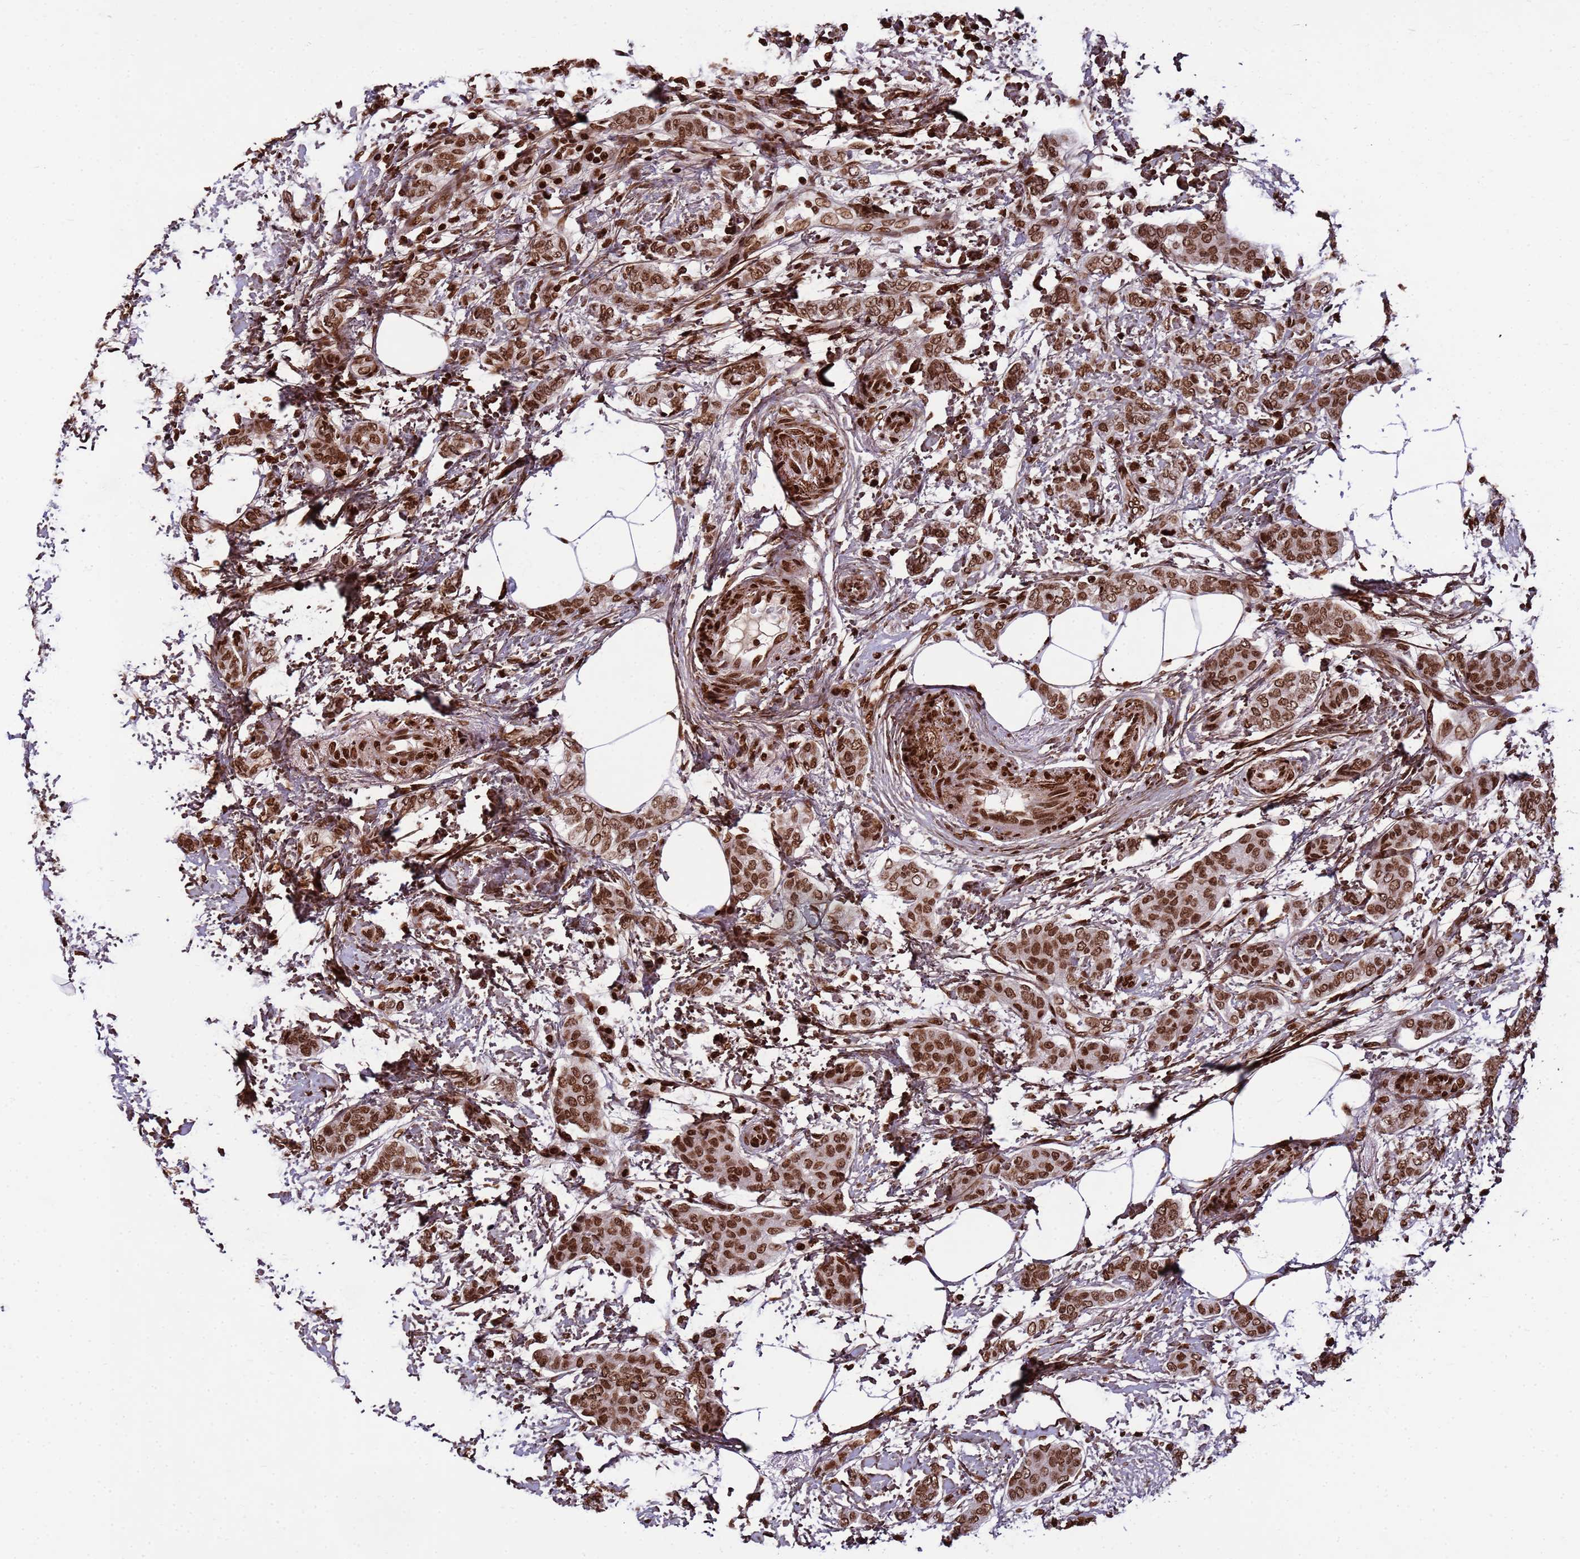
{"staining": {"intensity": "strong", "quantity": ">75%", "location": "nuclear"}, "tissue": "breast cancer", "cell_type": "Tumor cells", "image_type": "cancer", "snomed": [{"axis": "morphology", "description": "Duct carcinoma"}, {"axis": "topography", "description": "Breast"}], "caption": "Immunohistochemistry (IHC) of human breast intraductal carcinoma shows high levels of strong nuclear staining in about >75% of tumor cells.", "gene": "H3-3B", "patient": {"sex": "female", "age": 72}}